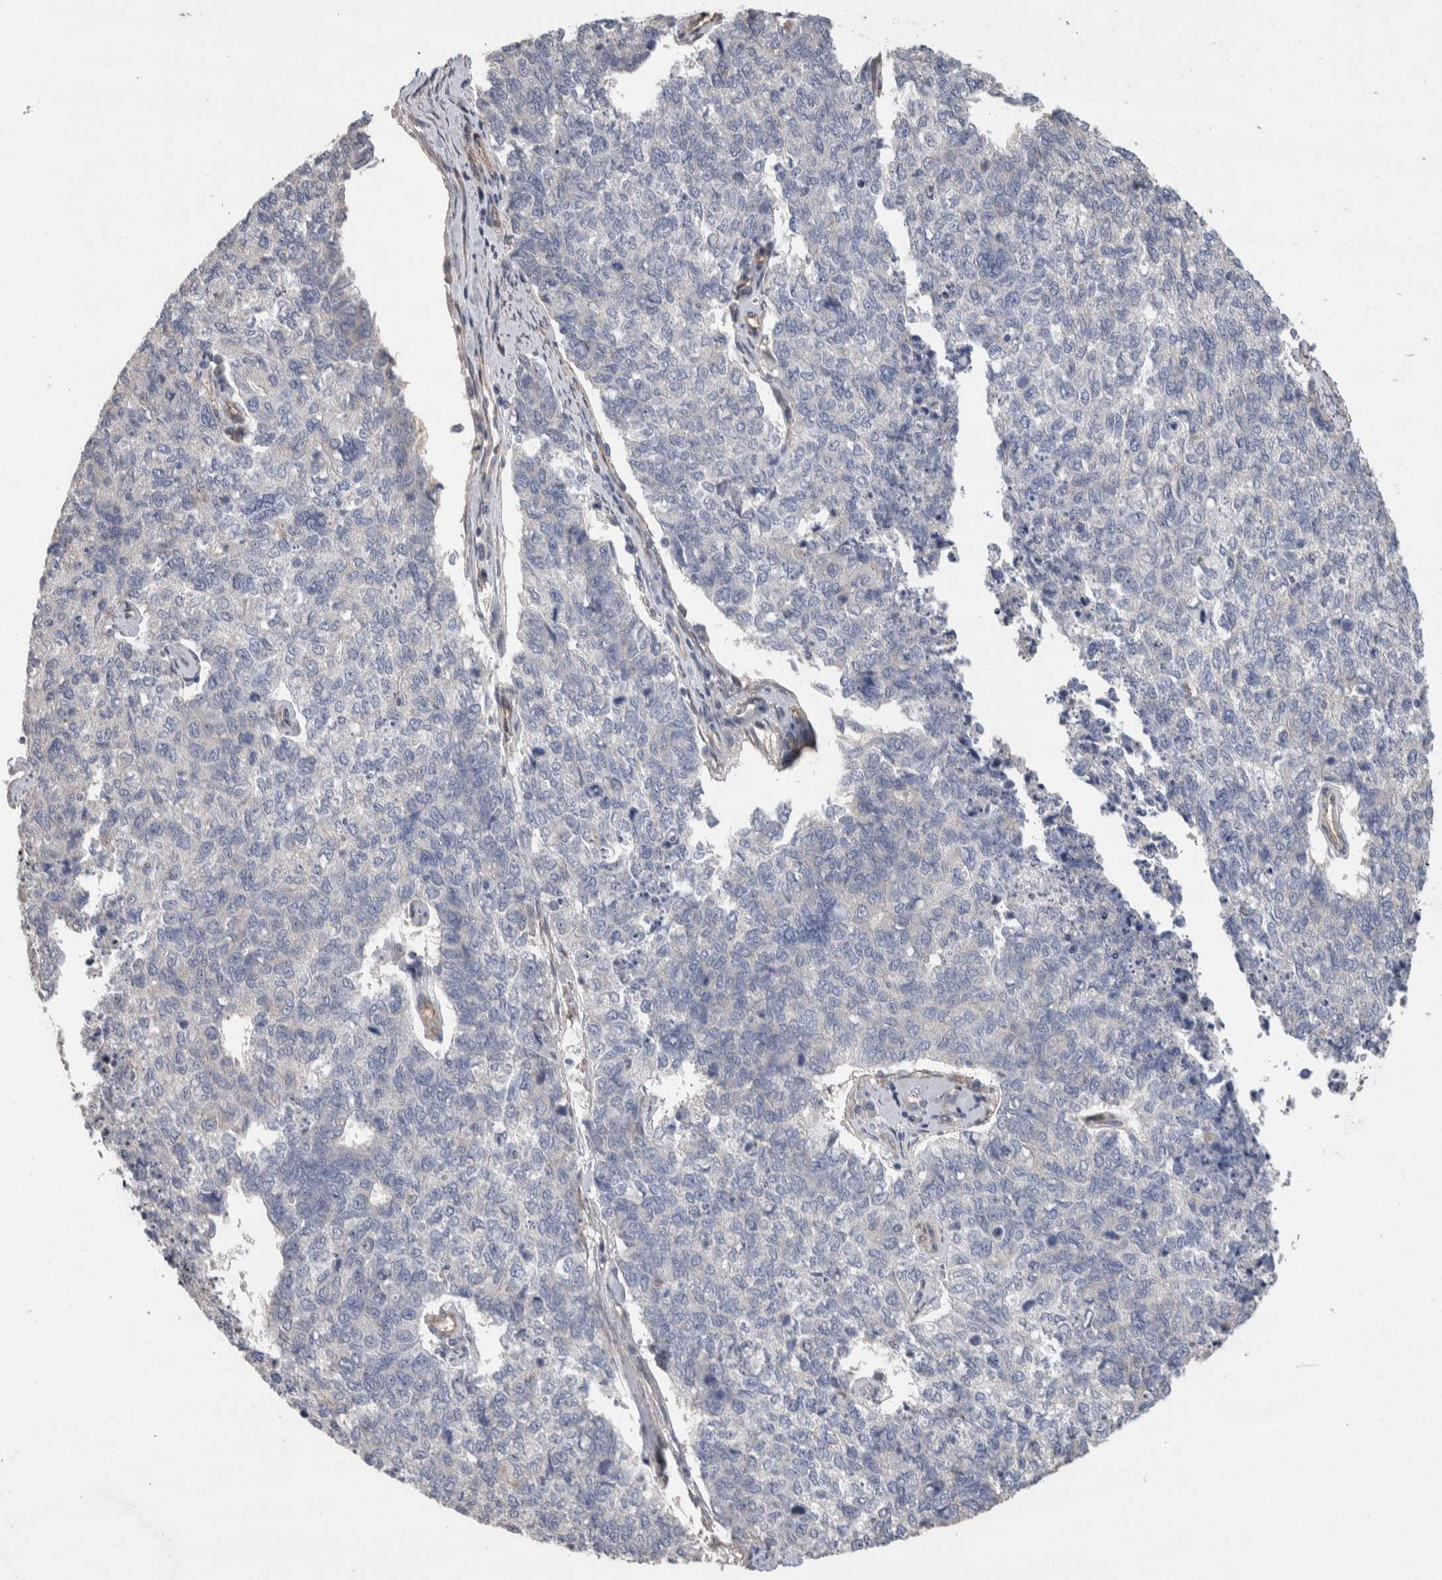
{"staining": {"intensity": "negative", "quantity": "none", "location": "none"}, "tissue": "cervical cancer", "cell_type": "Tumor cells", "image_type": "cancer", "snomed": [{"axis": "morphology", "description": "Squamous cell carcinoma, NOS"}, {"axis": "topography", "description": "Cervix"}], "caption": "Immunohistochemistry image of neoplastic tissue: human squamous cell carcinoma (cervical) stained with DAB (3,3'-diaminobenzidine) displays no significant protein expression in tumor cells.", "gene": "GCNA", "patient": {"sex": "female", "age": 63}}